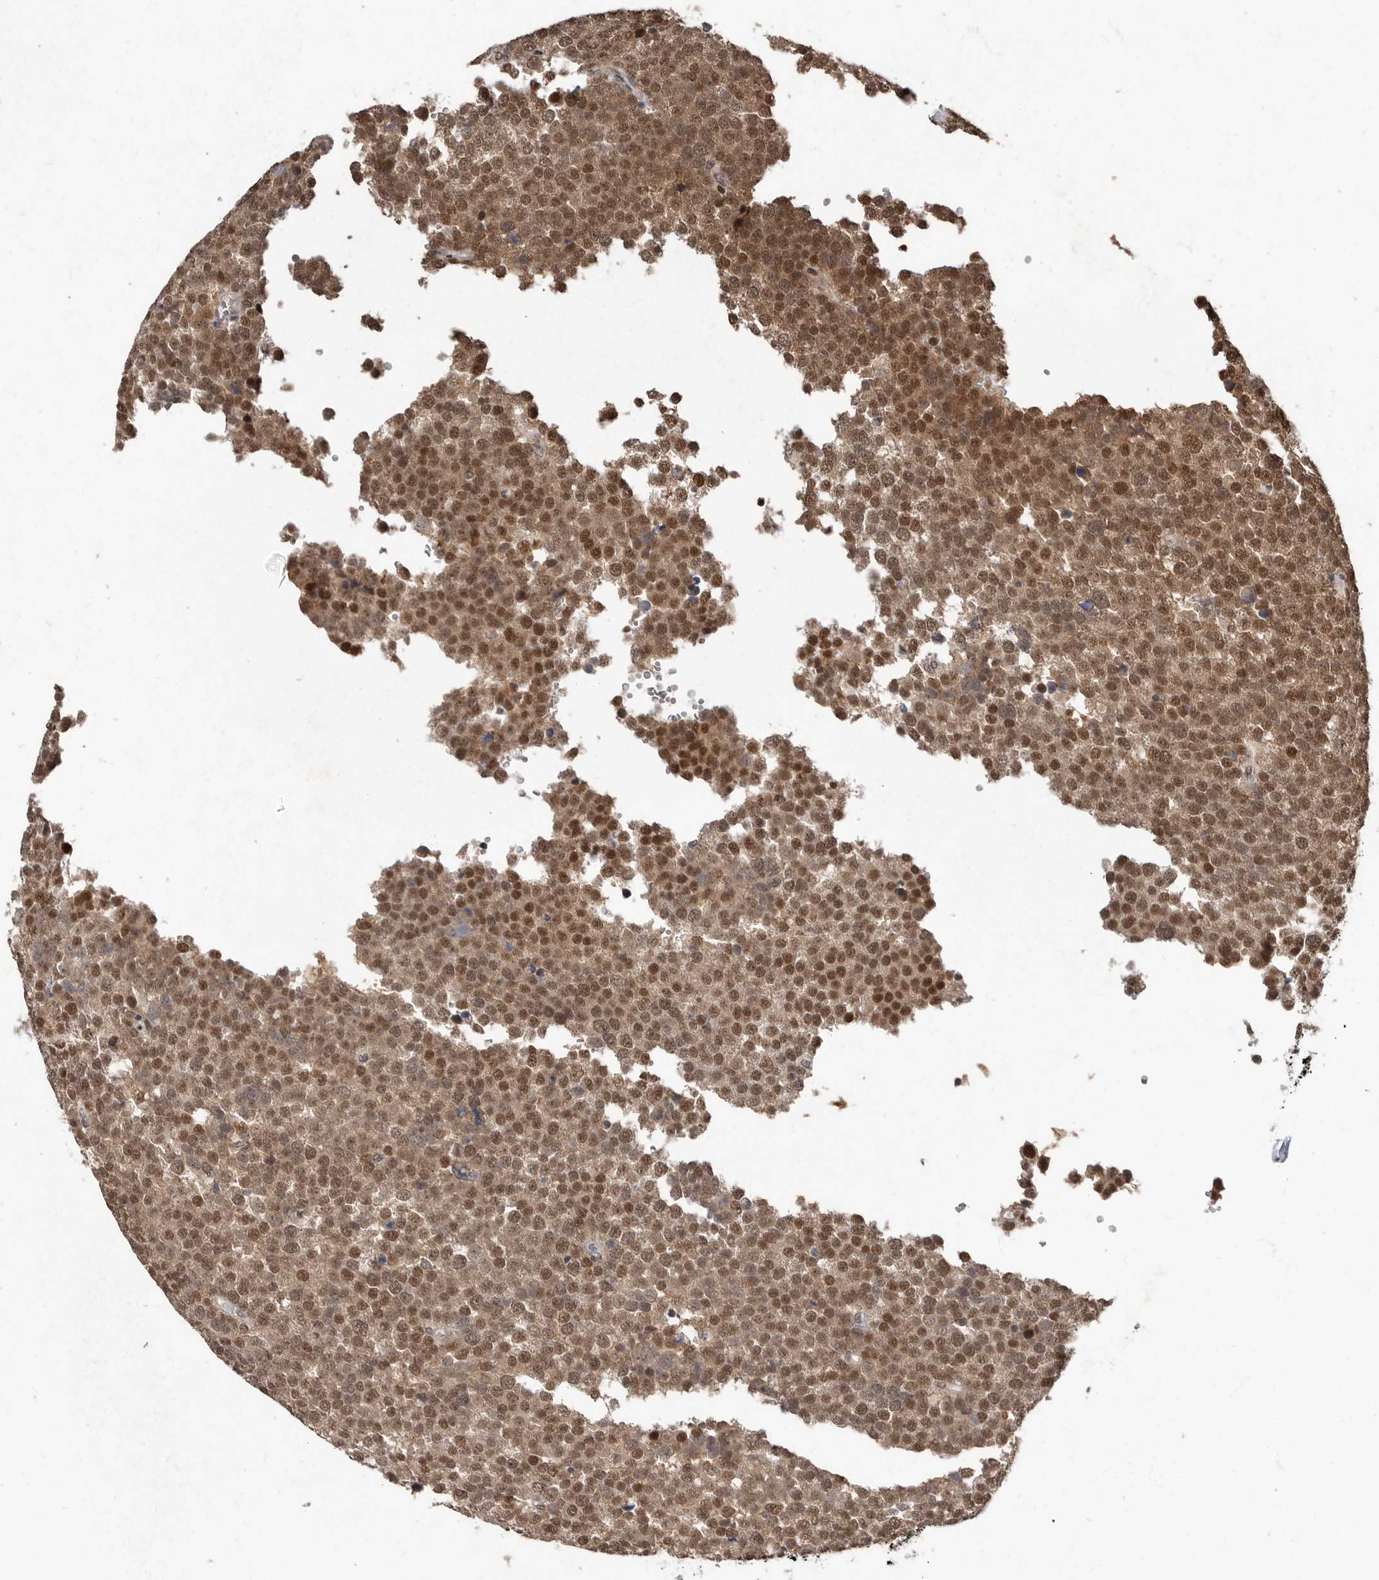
{"staining": {"intensity": "moderate", "quantity": ">75%", "location": "cytoplasmic/membranous,nuclear"}, "tissue": "testis cancer", "cell_type": "Tumor cells", "image_type": "cancer", "snomed": [{"axis": "morphology", "description": "Seminoma, NOS"}, {"axis": "topography", "description": "Testis"}], "caption": "A micrograph of human testis cancer stained for a protein shows moderate cytoplasmic/membranous and nuclear brown staining in tumor cells. Nuclei are stained in blue.", "gene": "LRGUK", "patient": {"sex": "male", "age": 71}}